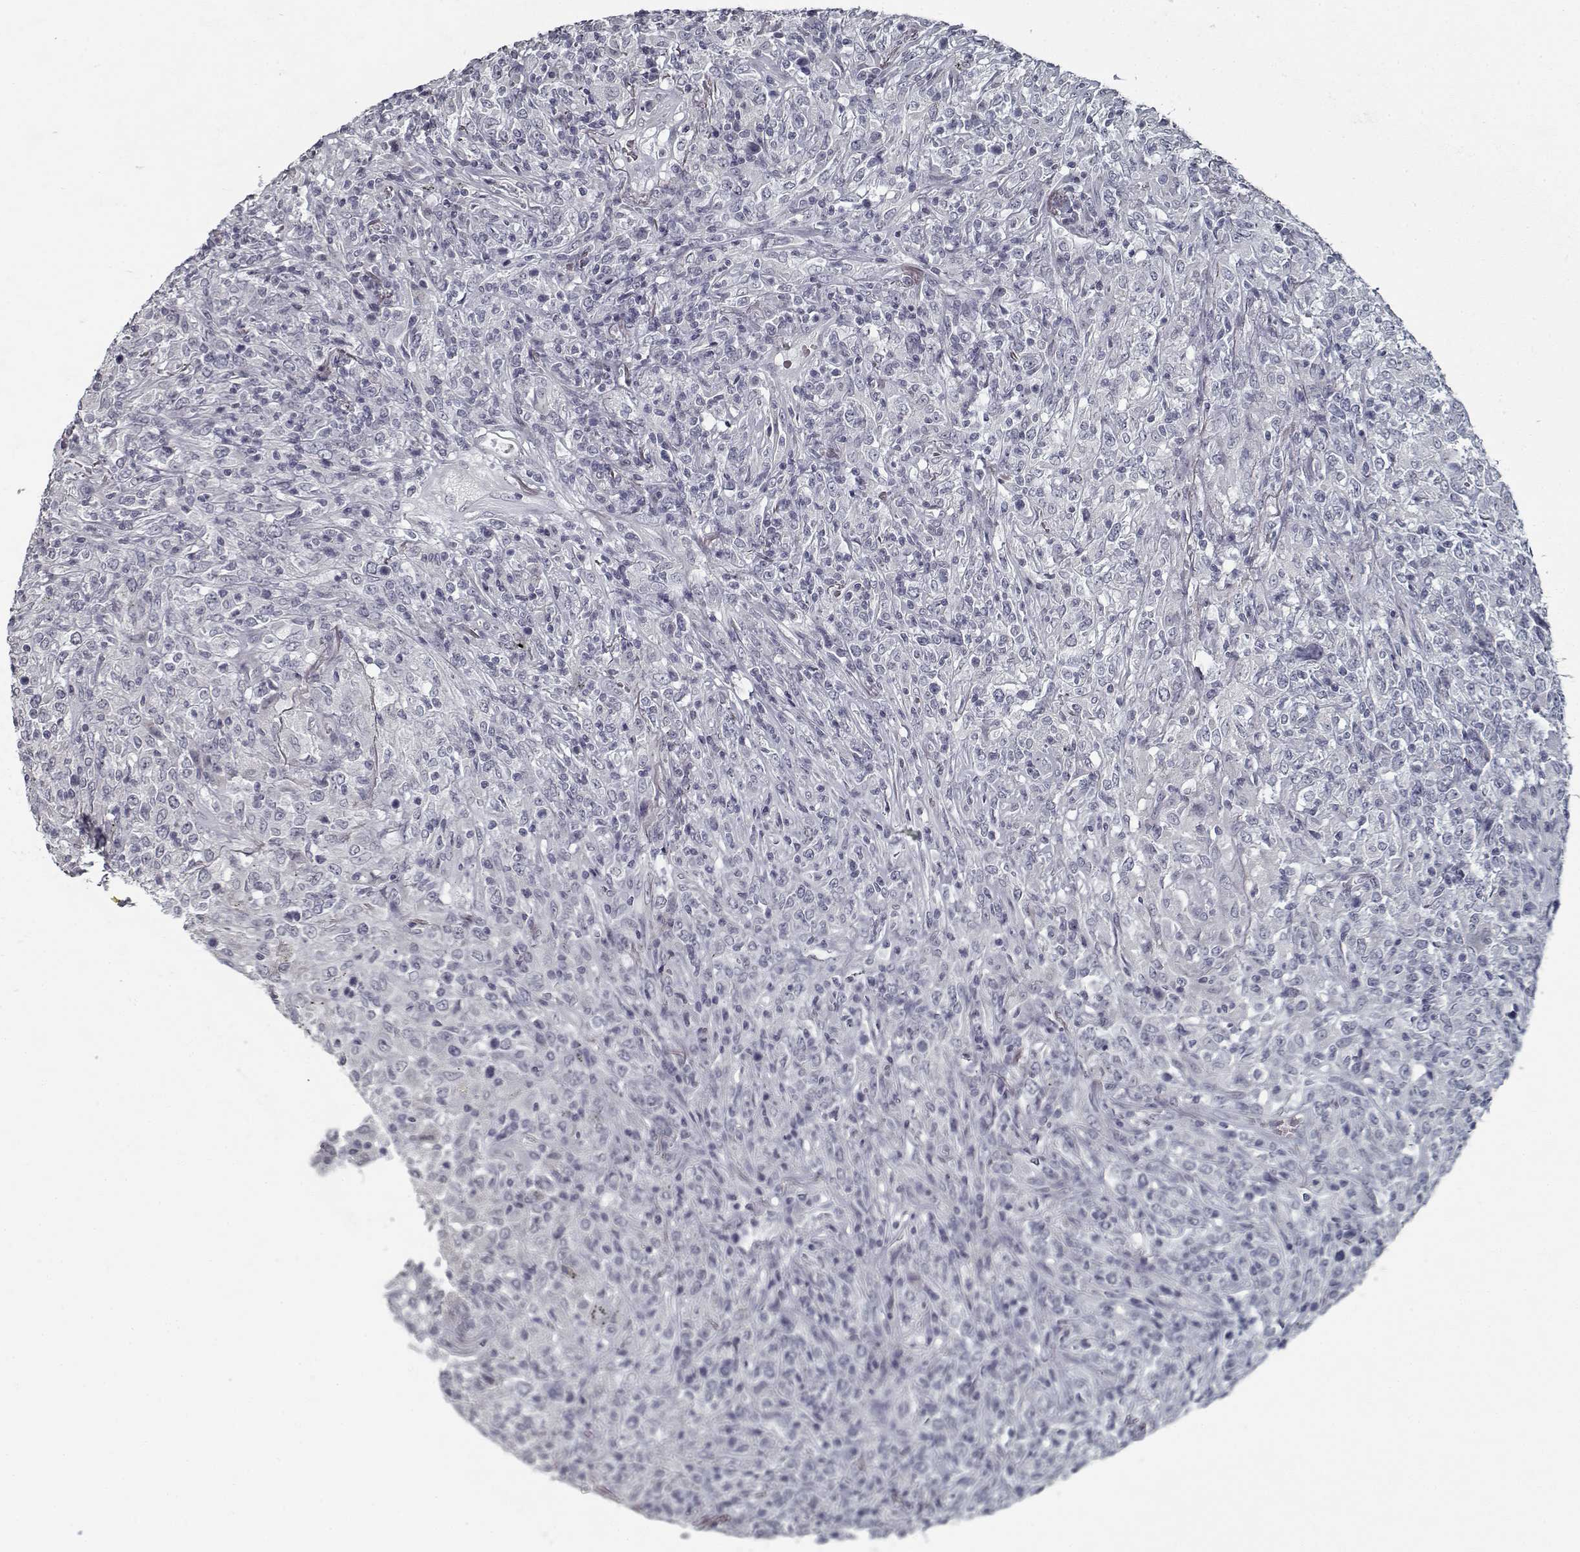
{"staining": {"intensity": "negative", "quantity": "none", "location": "none"}, "tissue": "lymphoma", "cell_type": "Tumor cells", "image_type": "cancer", "snomed": [{"axis": "morphology", "description": "Malignant lymphoma, non-Hodgkin's type, High grade"}, {"axis": "topography", "description": "Lung"}], "caption": "Protein analysis of malignant lymphoma, non-Hodgkin's type (high-grade) exhibits no significant expression in tumor cells.", "gene": "GAD2", "patient": {"sex": "male", "age": 79}}